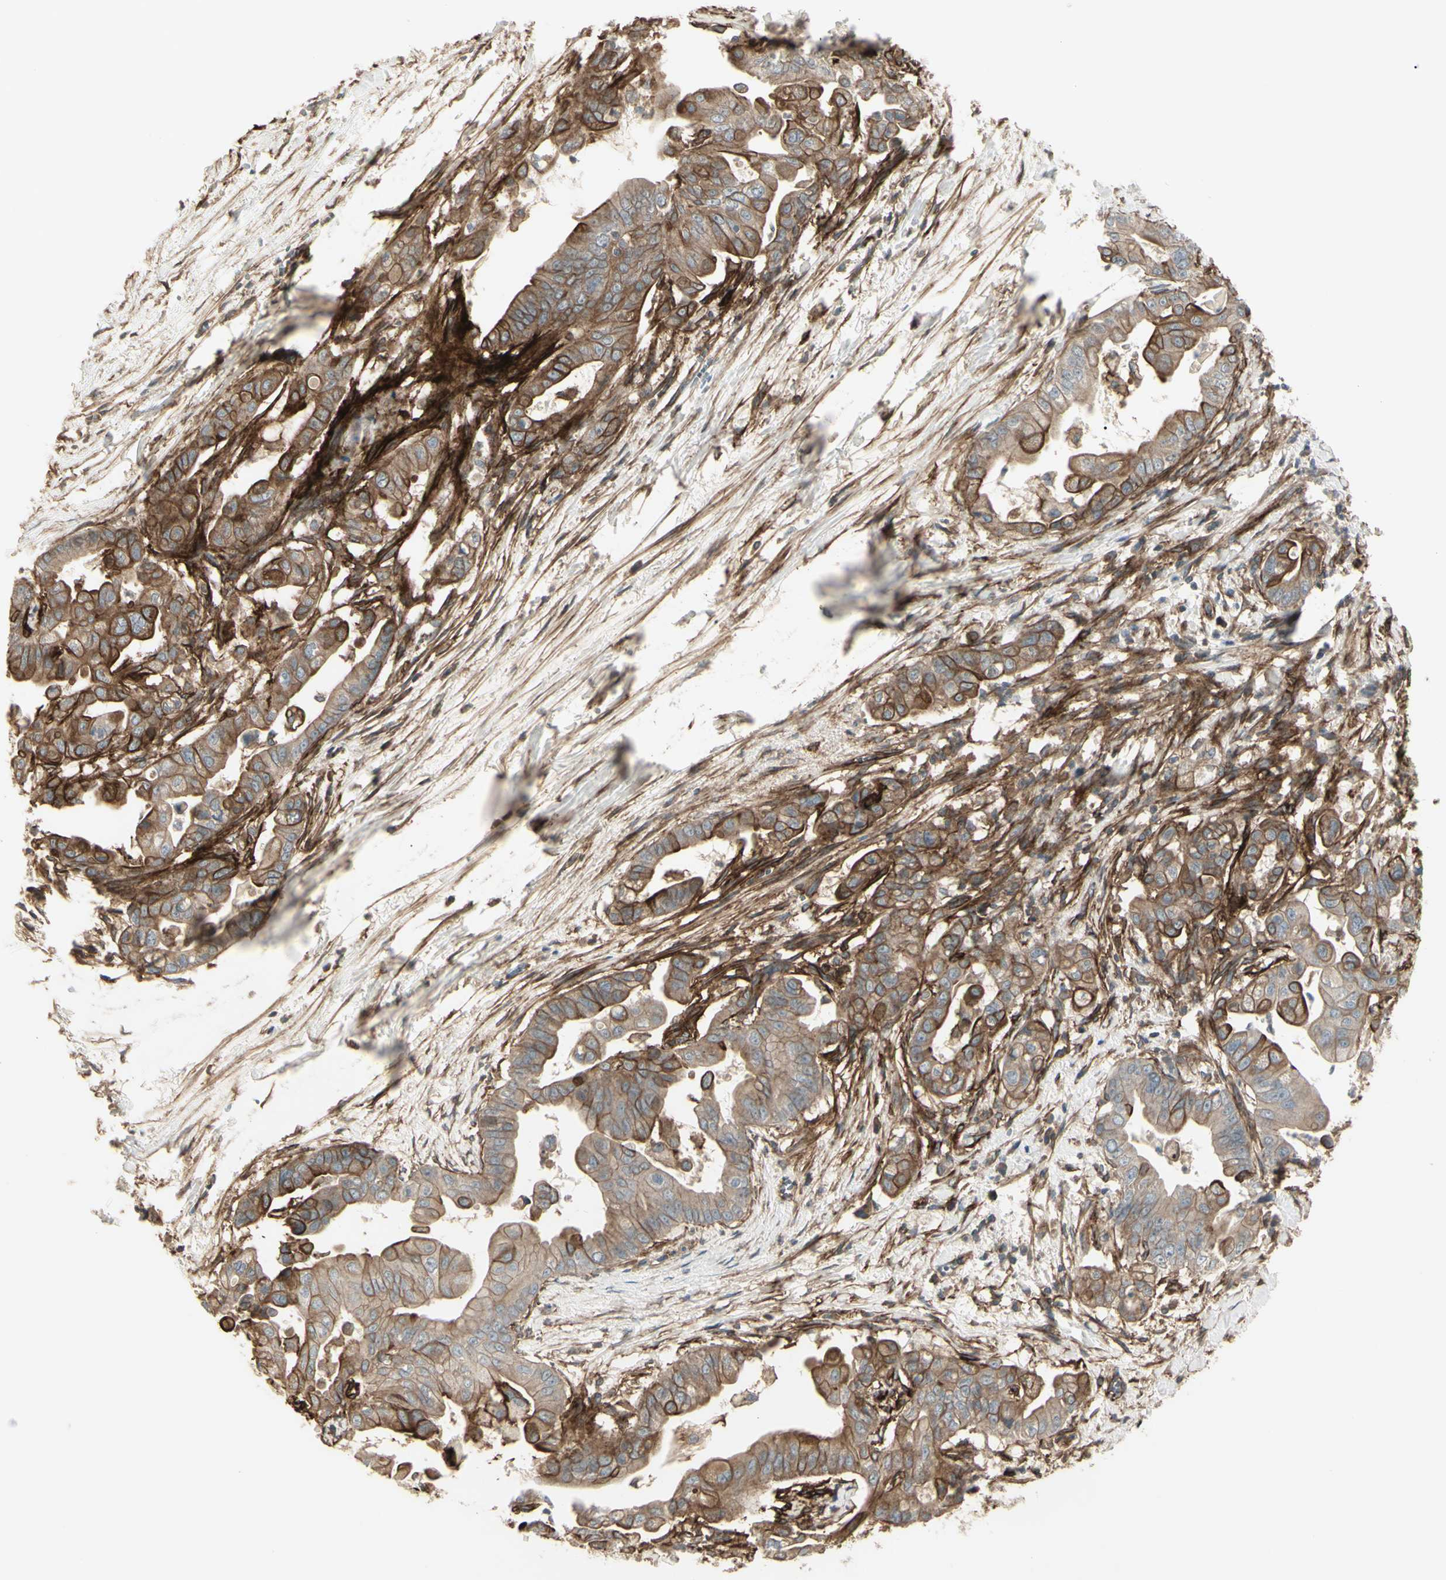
{"staining": {"intensity": "moderate", "quantity": "25%-75%", "location": "cytoplasmic/membranous"}, "tissue": "pancreatic cancer", "cell_type": "Tumor cells", "image_type": "cancer", "snomed": [{"axis": "morphology", "description": "Adenocarcinoma, NOS"}, {"axis": "topography", "description": "Pancreas"}], "caption": "Pancreatic cancer (adenocarcinoma) stained with IHC exhibits moderate cytoplasmic/membranous positivity in about 25%-75% of tumor cells.", "gene": "CD276", "patient": {"sex": "female", "age": 75}}